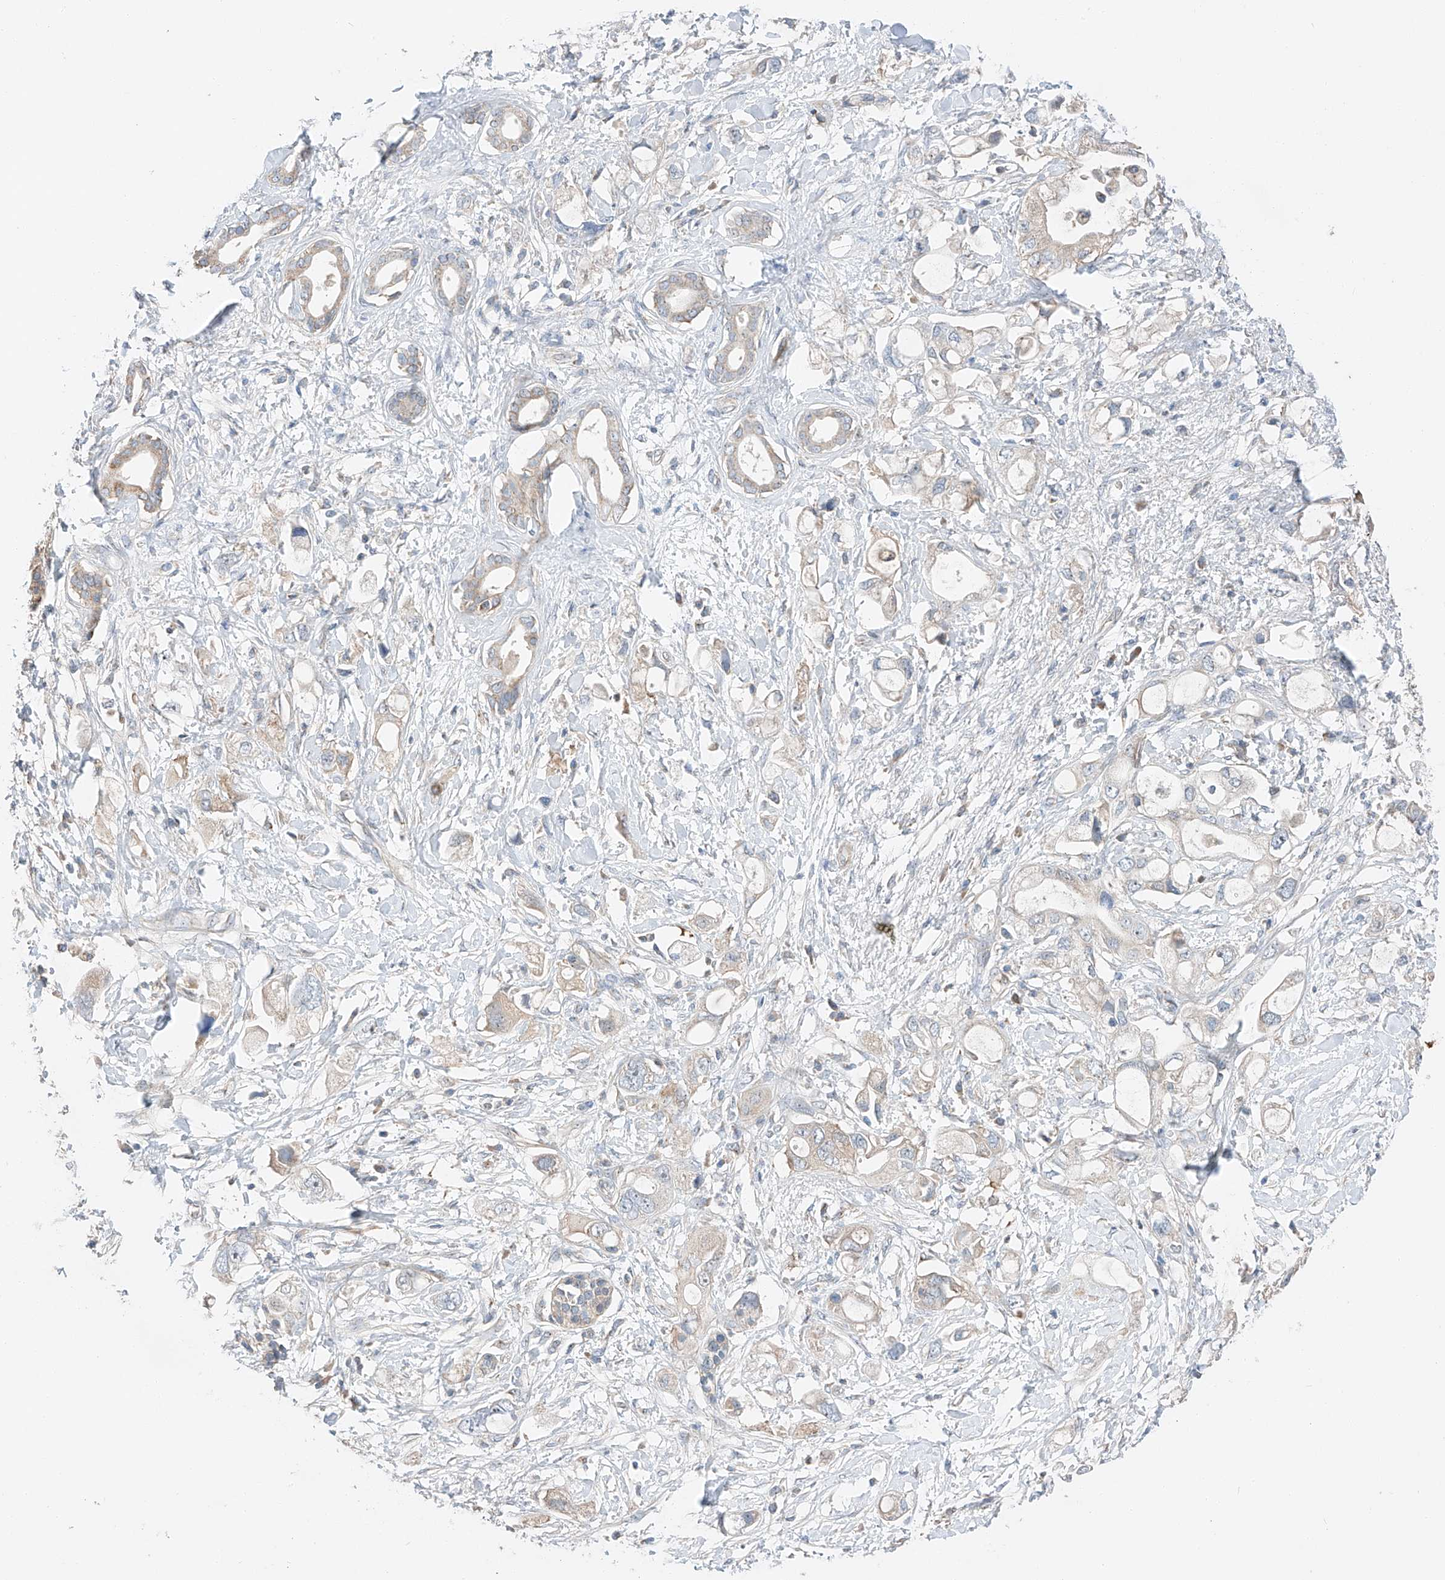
{"staining": {"intensity": "negative", "quantity": "none", "location": "none"}, "tissue": "pancreatic cancer", "cell_type": "Tumor cells", "image_type": "cancer", "snomed": [{"axis": "morphology", "description": "Adenocarcinoma, NOS"}, {"axis": "topography", "description": "Pancreas"}], "caption": "An image of pancreatic adenocarcinoma stained for a protein shows no brown staining in tumor cells.", "gene": "RUSC1", "patient": {"sex": "female", "age": 56}}